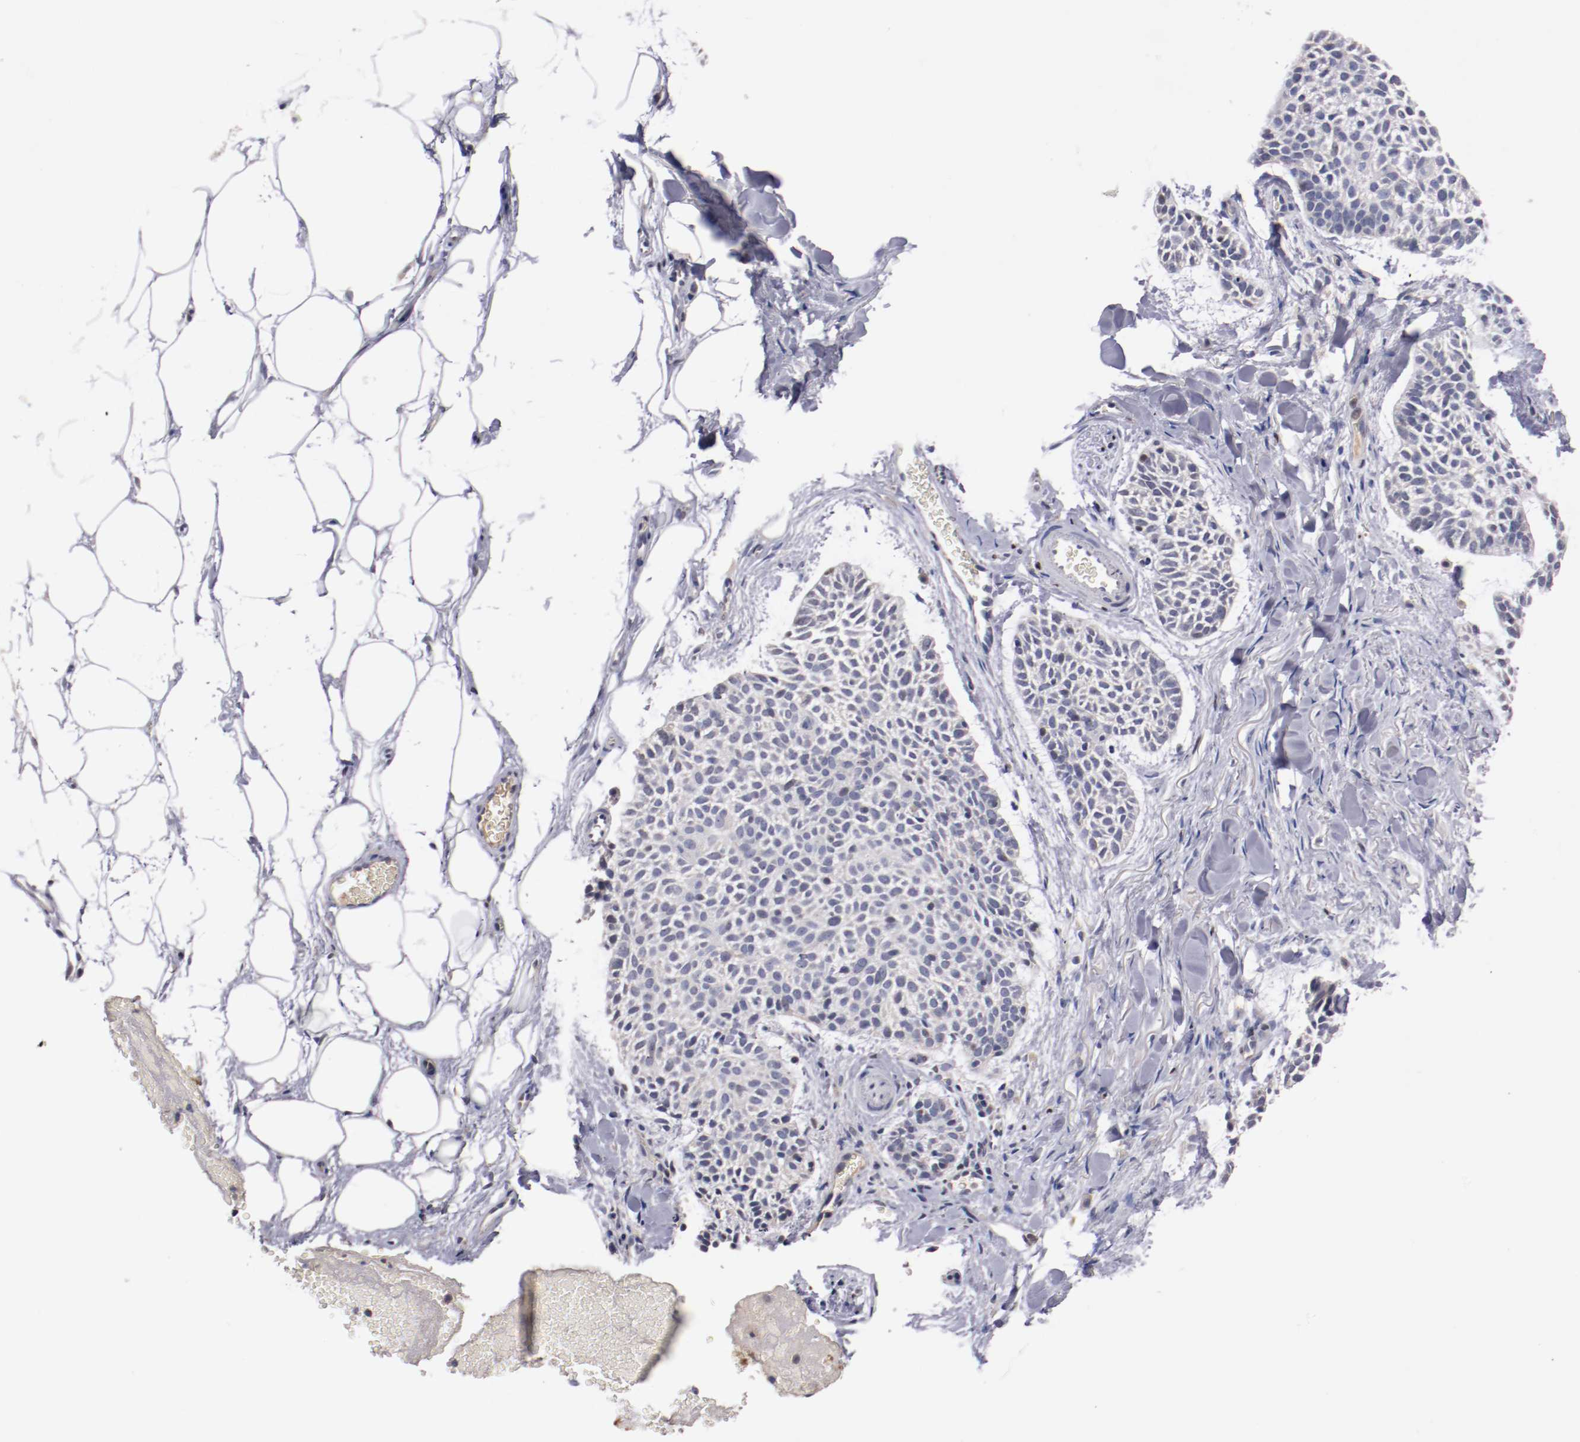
{"staining": {"intensity": "negative", "quantity": "none", "location": "none"}, "tissue": "skin cancer", "cell_type": "Tumor cells", "image_type": "cancer", "snomed": [{"axis": "morphology", "description": "Normal tissue, NOS"}, {"axis": "morphology", "description": "Basal cell carcinoma"}, {"axis": "topography", "description": "Skin"}], "caption": "A histopathology image of basal cell carcinoma (skin) stained for a protein exhibits no brown staining in tumor cells.", "gene": "FAM81A", "patient": {"sex": "female", "age": 70}}